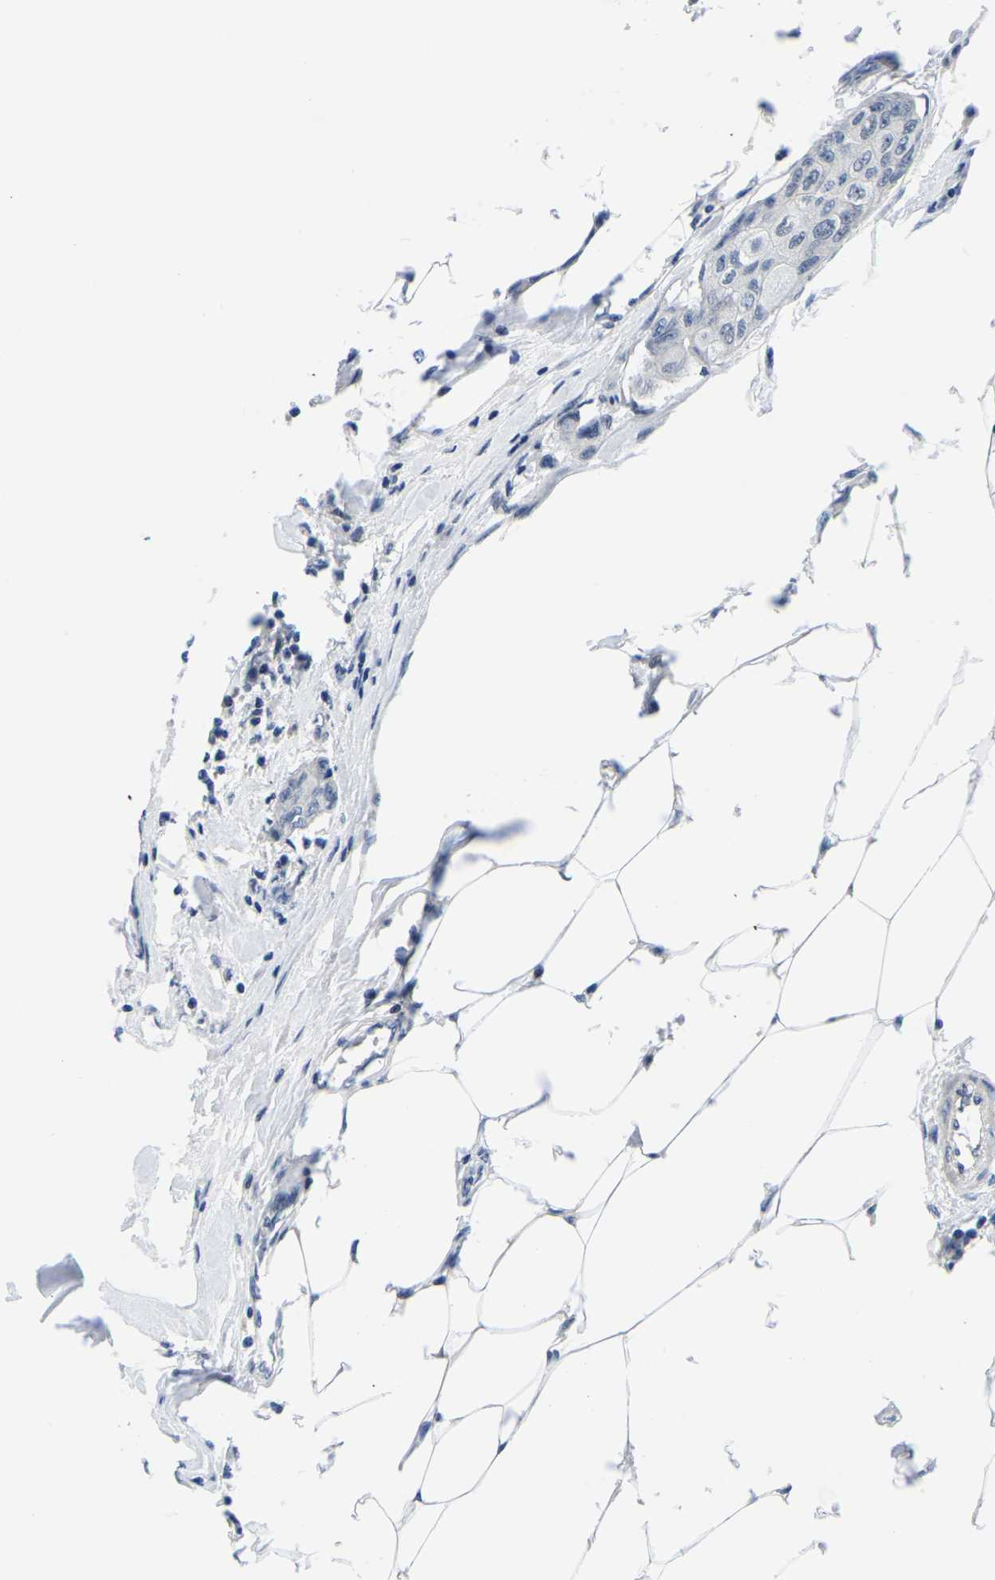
{"staining": {"intensity": "negative", "quantity": "none", "location": "none"}, "tissue": "breast cancer", "cell_type": "Tumor cells", "image_type": "cancer", "snomed": [{"axis": "morphology", "description": "Duct carcinoma"}, {"axis": "topography", "description": "Breast"}], "caption": "Immunohistochemical staining of breast cancer reveals no significant staining in tumor cells.", "gene": "POLDIP3", "patient": {"sex": "female", "age": 80}}